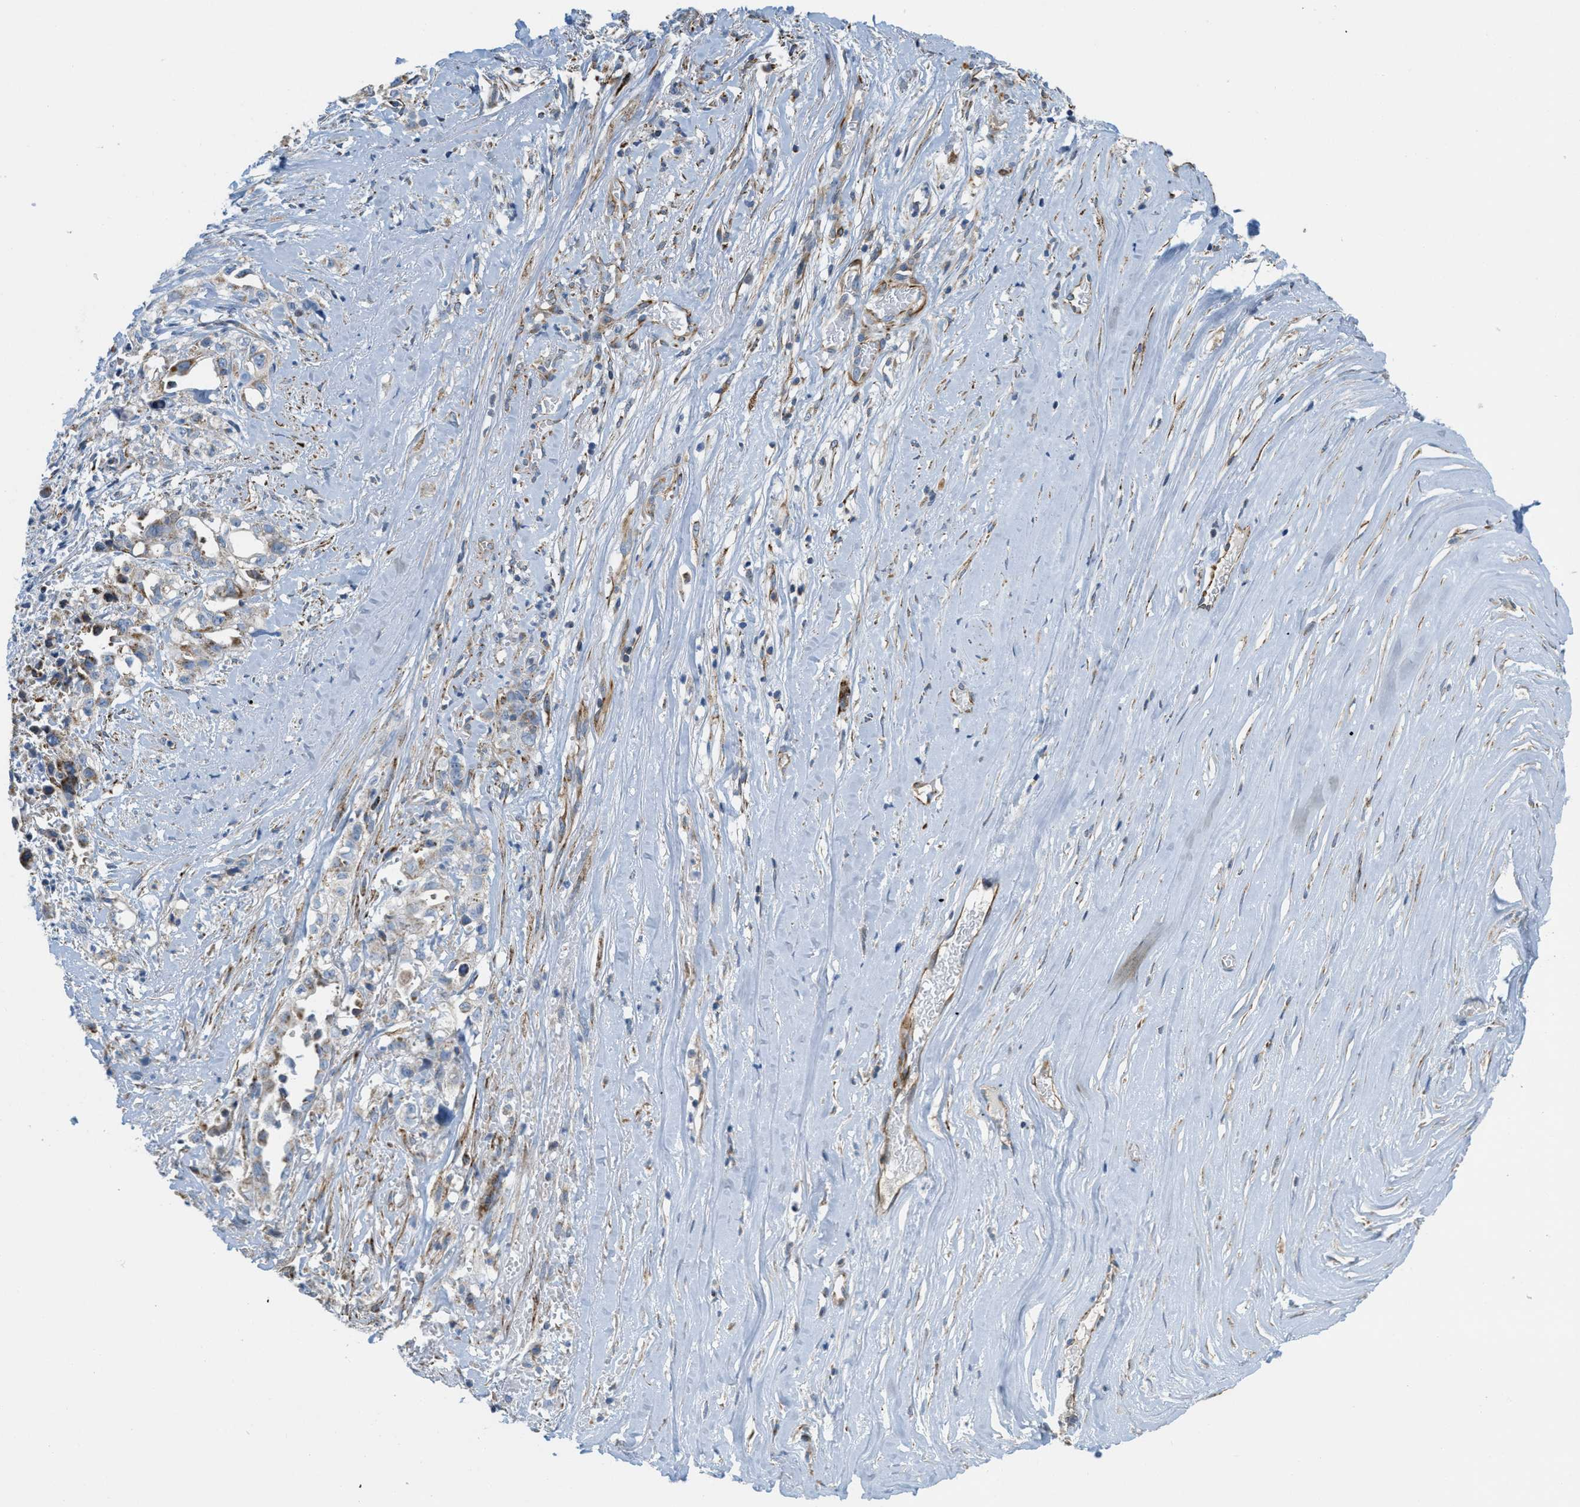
{"staining": {"intensity": "weak", "quantity": "25%-75%", "location": "cytoplasmic/membranous"}, "tissue": "liver cancer", "cell_type": "Tumor cells", "image_type": "cancer", "snomed": [{"axis": "morphology", "description": "Cholangiocarcinoma"}, {"axis": "topography", "description": "Liver"}], "caption": "A high-resolution photomicrograph shows immunohistochemistry staining of liver cancer, which demonstrates weak cytoplasmic/membranous positivity in about 25%-75% of tumor cells. The staining is performed using DAB brown chromogen to label protein expression. The nuclei are counter-stained blue using hematoxylin.", "gene": "BTN3A1", "patient": {"sex": "female", "age": 70}}